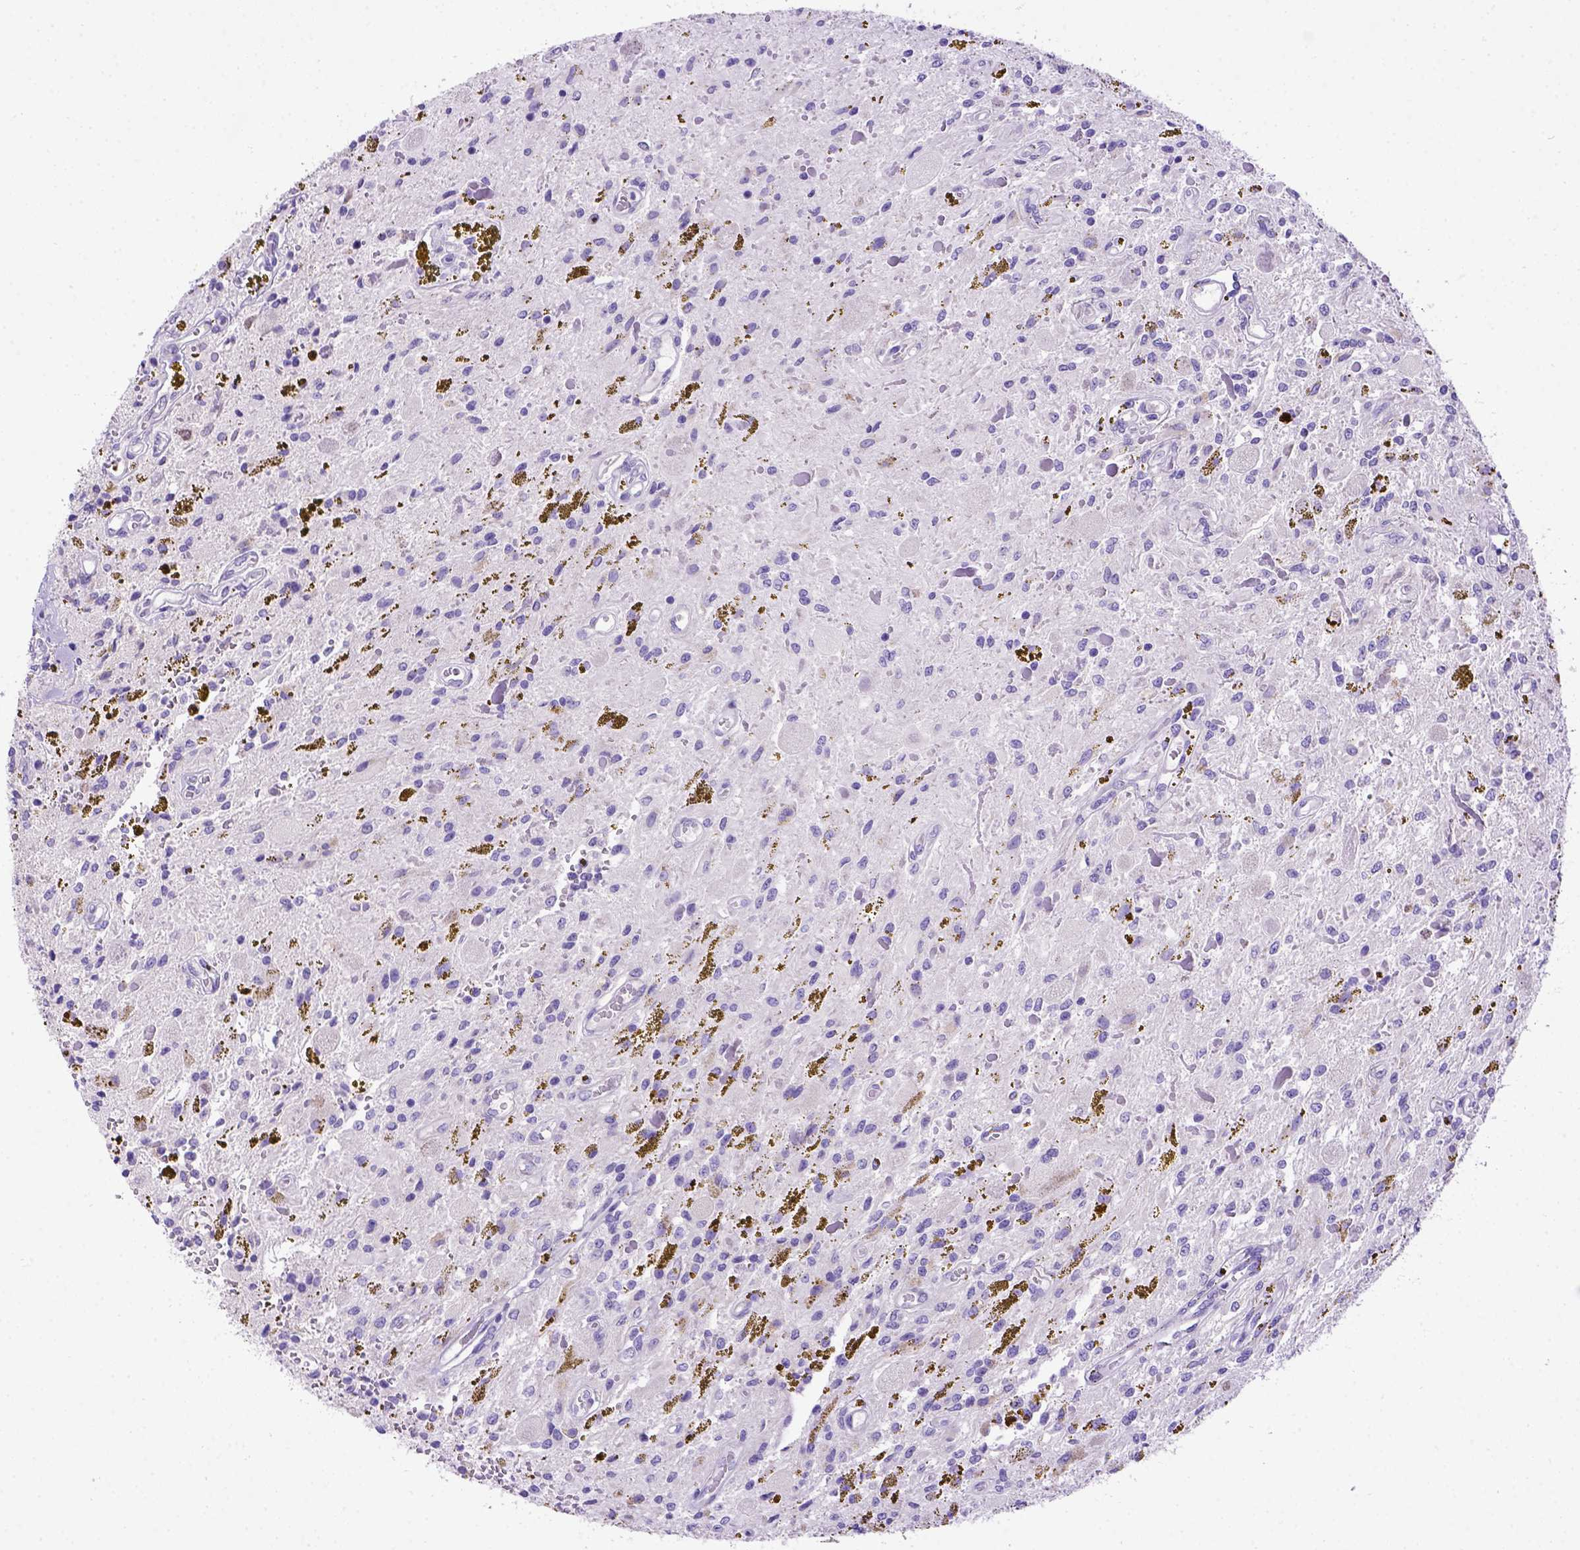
{"staining": {"intensity": "negative", "quantity": "none", "location": "none"}, "tissue": "glioma", "cell_type": "Tumor cells", "image_type": "cancer", "snomed": [{"axis": "morphology", "description": "Glioma, malignant, Low grade"}, {"axis": "topography", "description": "Cerebellum"}], "caption": "This is an IHC image of glioma. There is no expression in tumor cells.", "gene": "PTGES", "patient": {"sex": "female", "age": 14}}